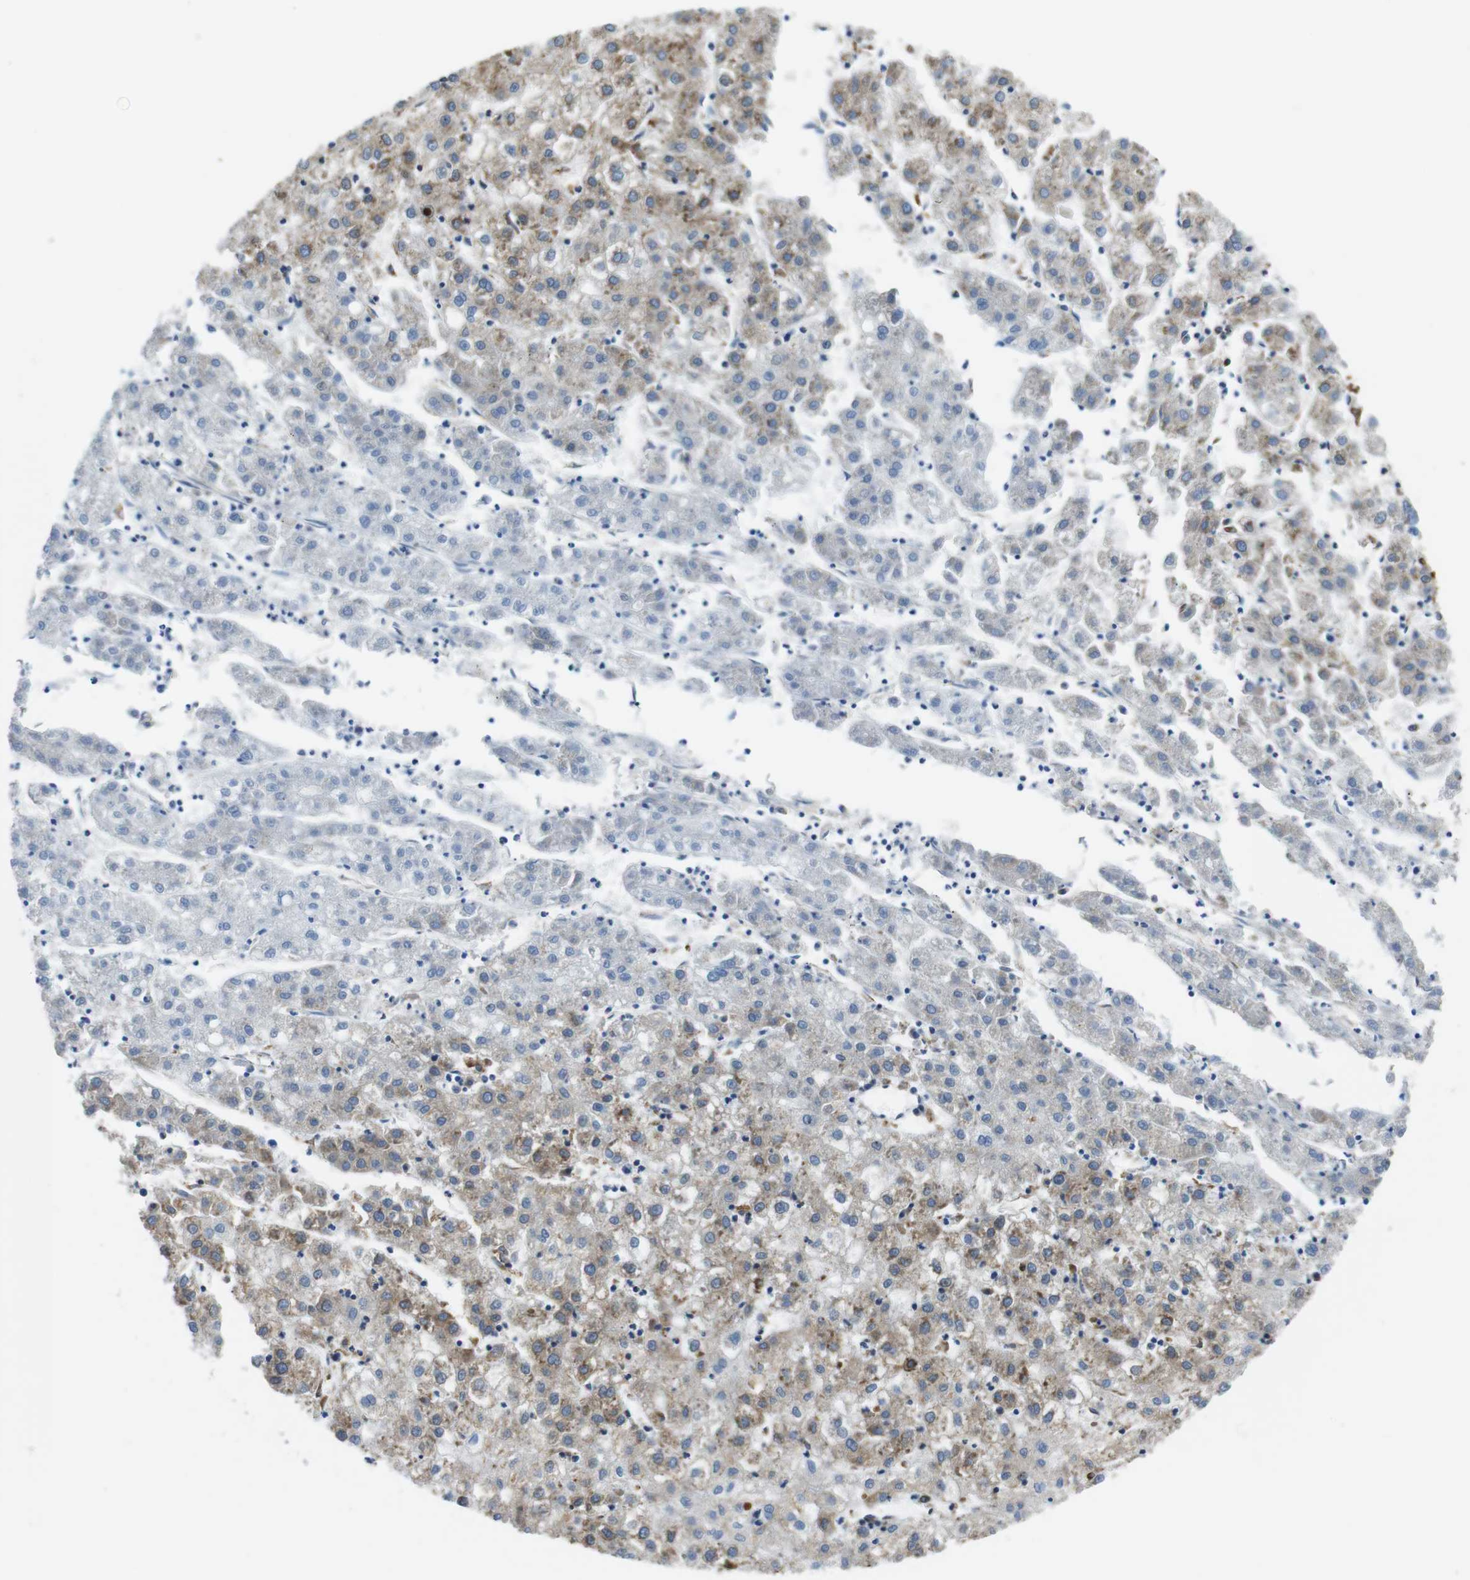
{"staining": {"intensity": "weak", "quantity": "25%-75%", "location": "cytoplasmic/membranous"}, "tissue": "liver cancer", "cell_type": "Tumor cells", "image_type": "cancer", "snomed": [{"axis": "morphology", "description": "Carcinoma, Hepatocellular, NOS"}, {"axis": "topography", "description": "Liver"}], "caption": "Protein expression by immunohistochemistry displays weak cytoplasmic/membranous positivity in about 25%-75% of tumor cells in liver hepatocellular carcinoma. (DAB IHC with brightfield microscopy, high magnification).", "gene": "UGGT1", "patient": {"sex": "male", "age": 72}}